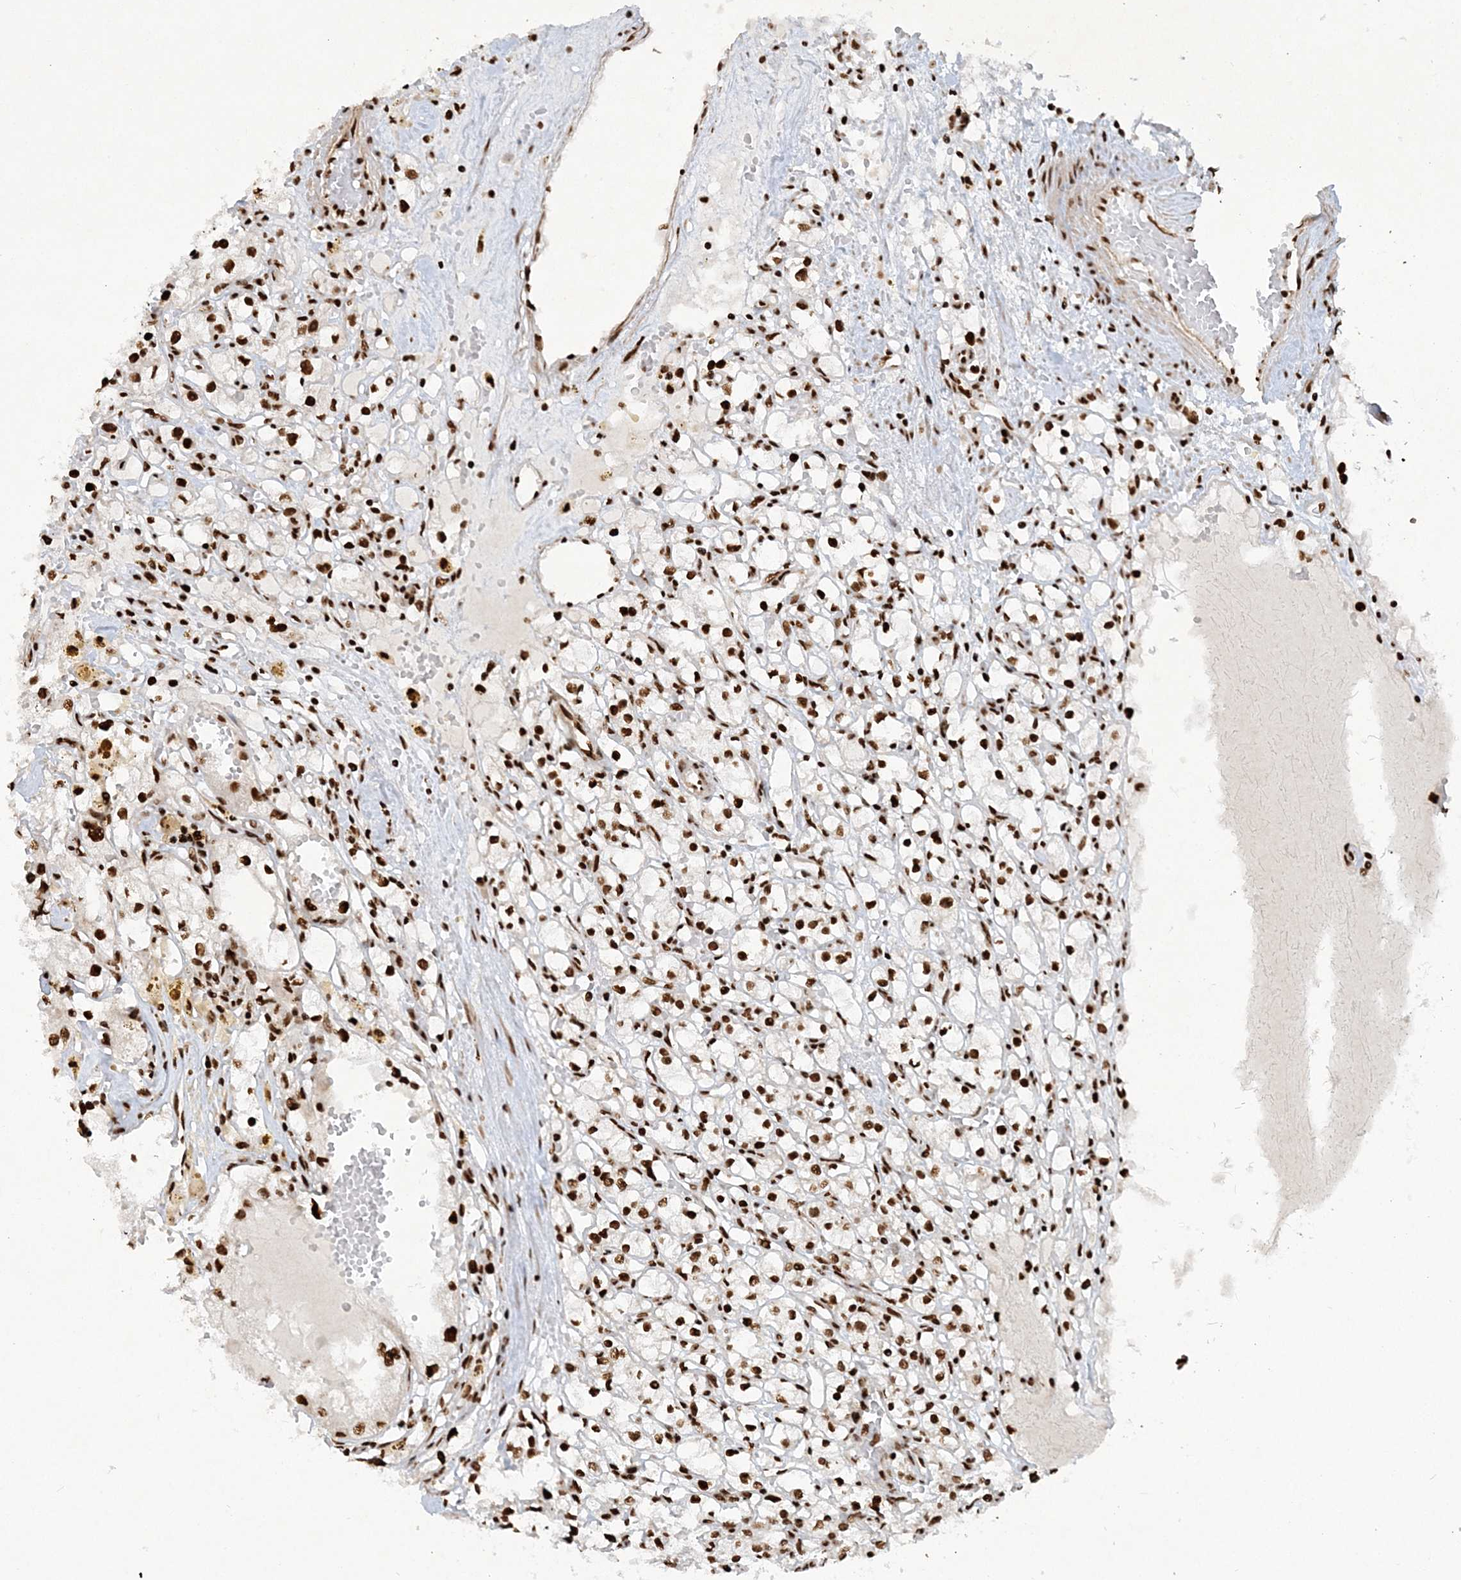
{"staining": {"intensity": "strong", "quantity": ">75%", "location": "nuclear"}, "tissue": "renal cancer", "cell_type": "Tumor cells", "image_type": "cancer", "snomed": [{"axis": "morphology", "description": "Adenocarcinoma, NOS"}, {"axis": "topography", "description": "Kidney"}], "caption": "Immunohistochemical staining of human renal cancer reveals high levels of strong nuclear protein positivity in approximately >75% of tumor cells.", "gene": "DELE1", "patient": {"sex": "male", "age": 56}}